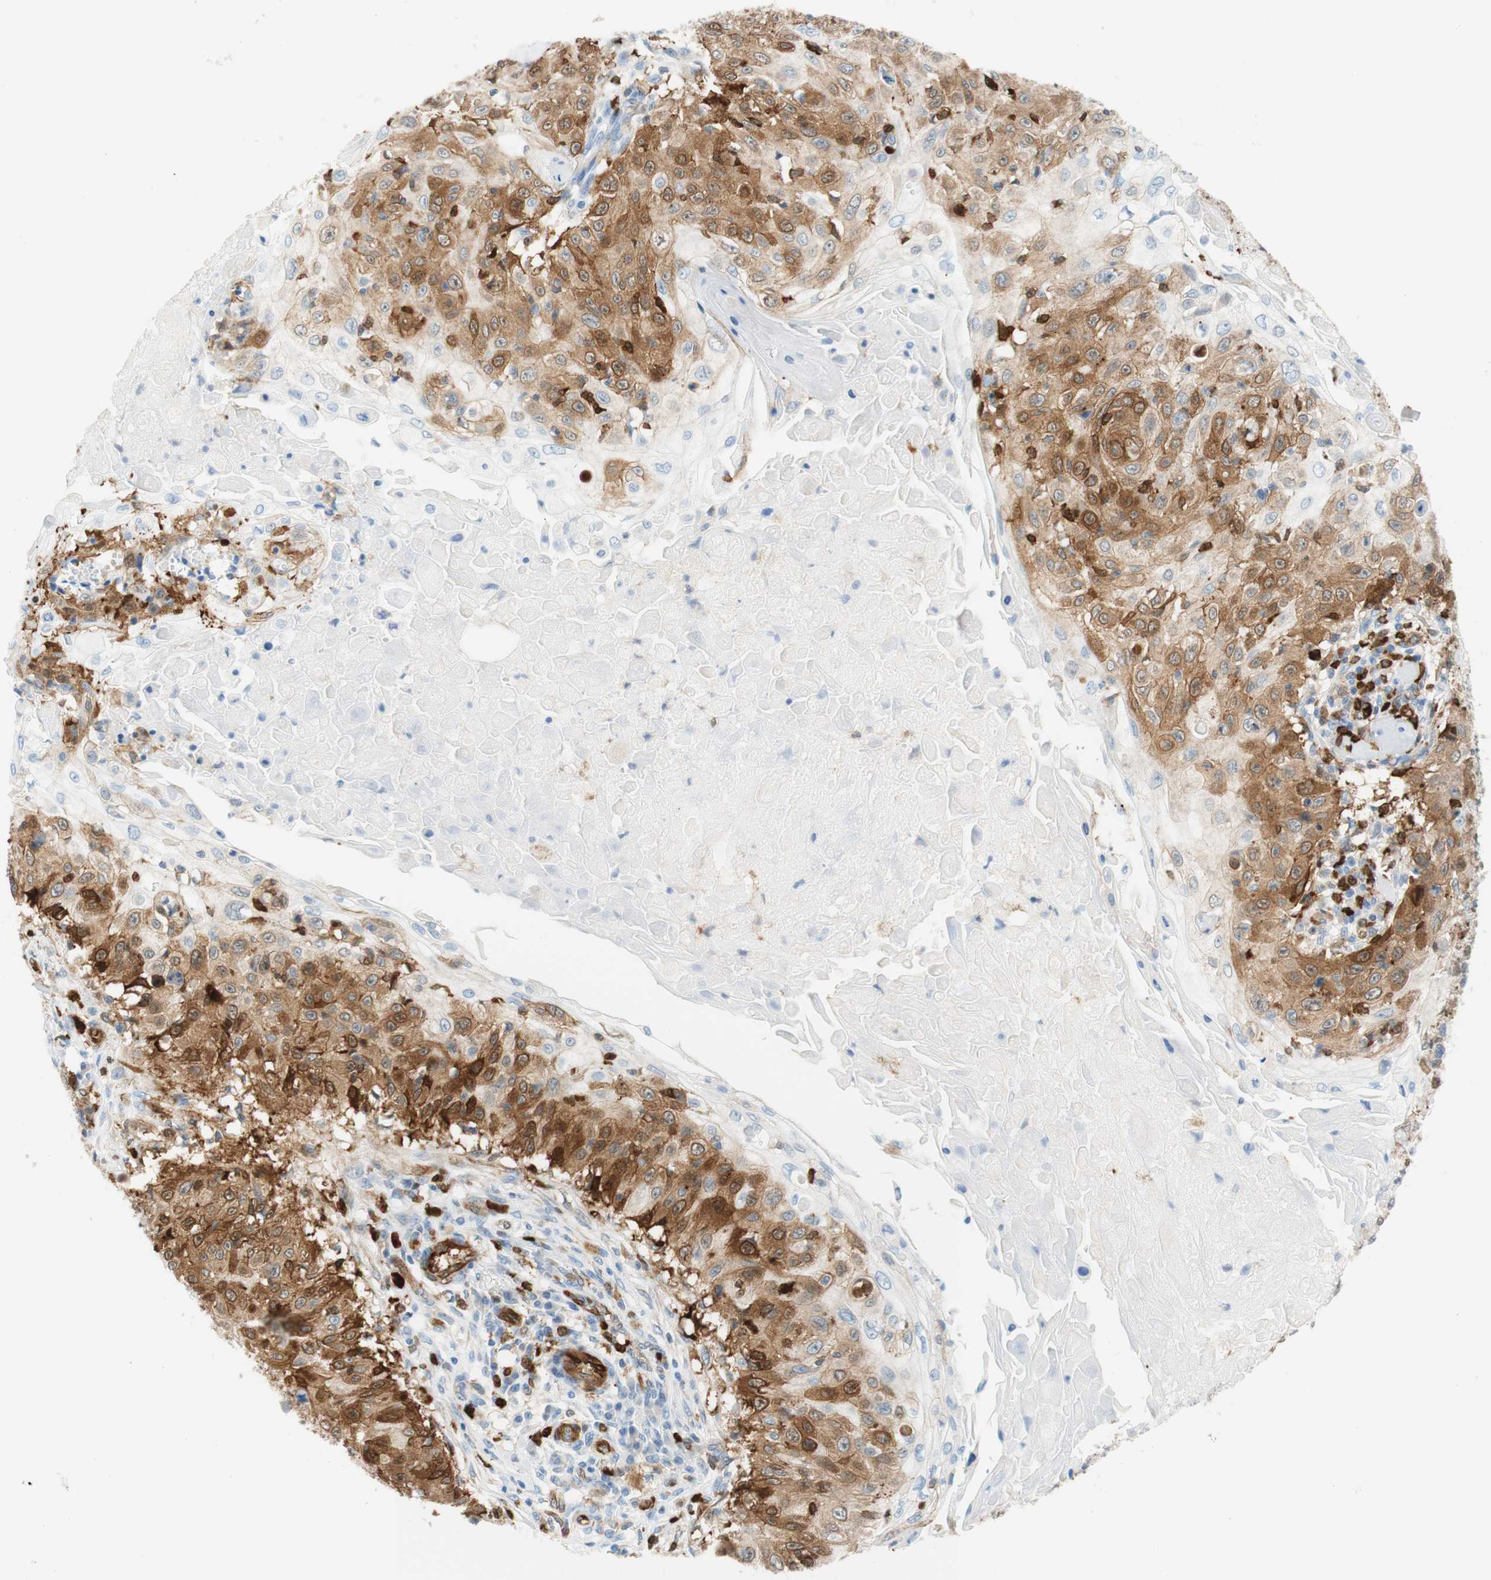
{"staining": {"intensity": "moderate", "quantity": "25%-75%", "location": "none"}, "tissue": "skin cancer", "cell_type": "Tumor cells", "image_type": "cancer", "snomed": [{"axis": "morphology", "description": "Squamous cell carcinoma, NOS"}, {"axis": "topography", "description": "Skin"}], "caption": "Protein expression by immunohistochemistry (IHC) exhibits moderate None positivity in approximately 25%-75% of tumor cells in squamous cell carcinoma (skin).", "gene": "STMN1", "patient": {"sex": "male", "age": 86}}